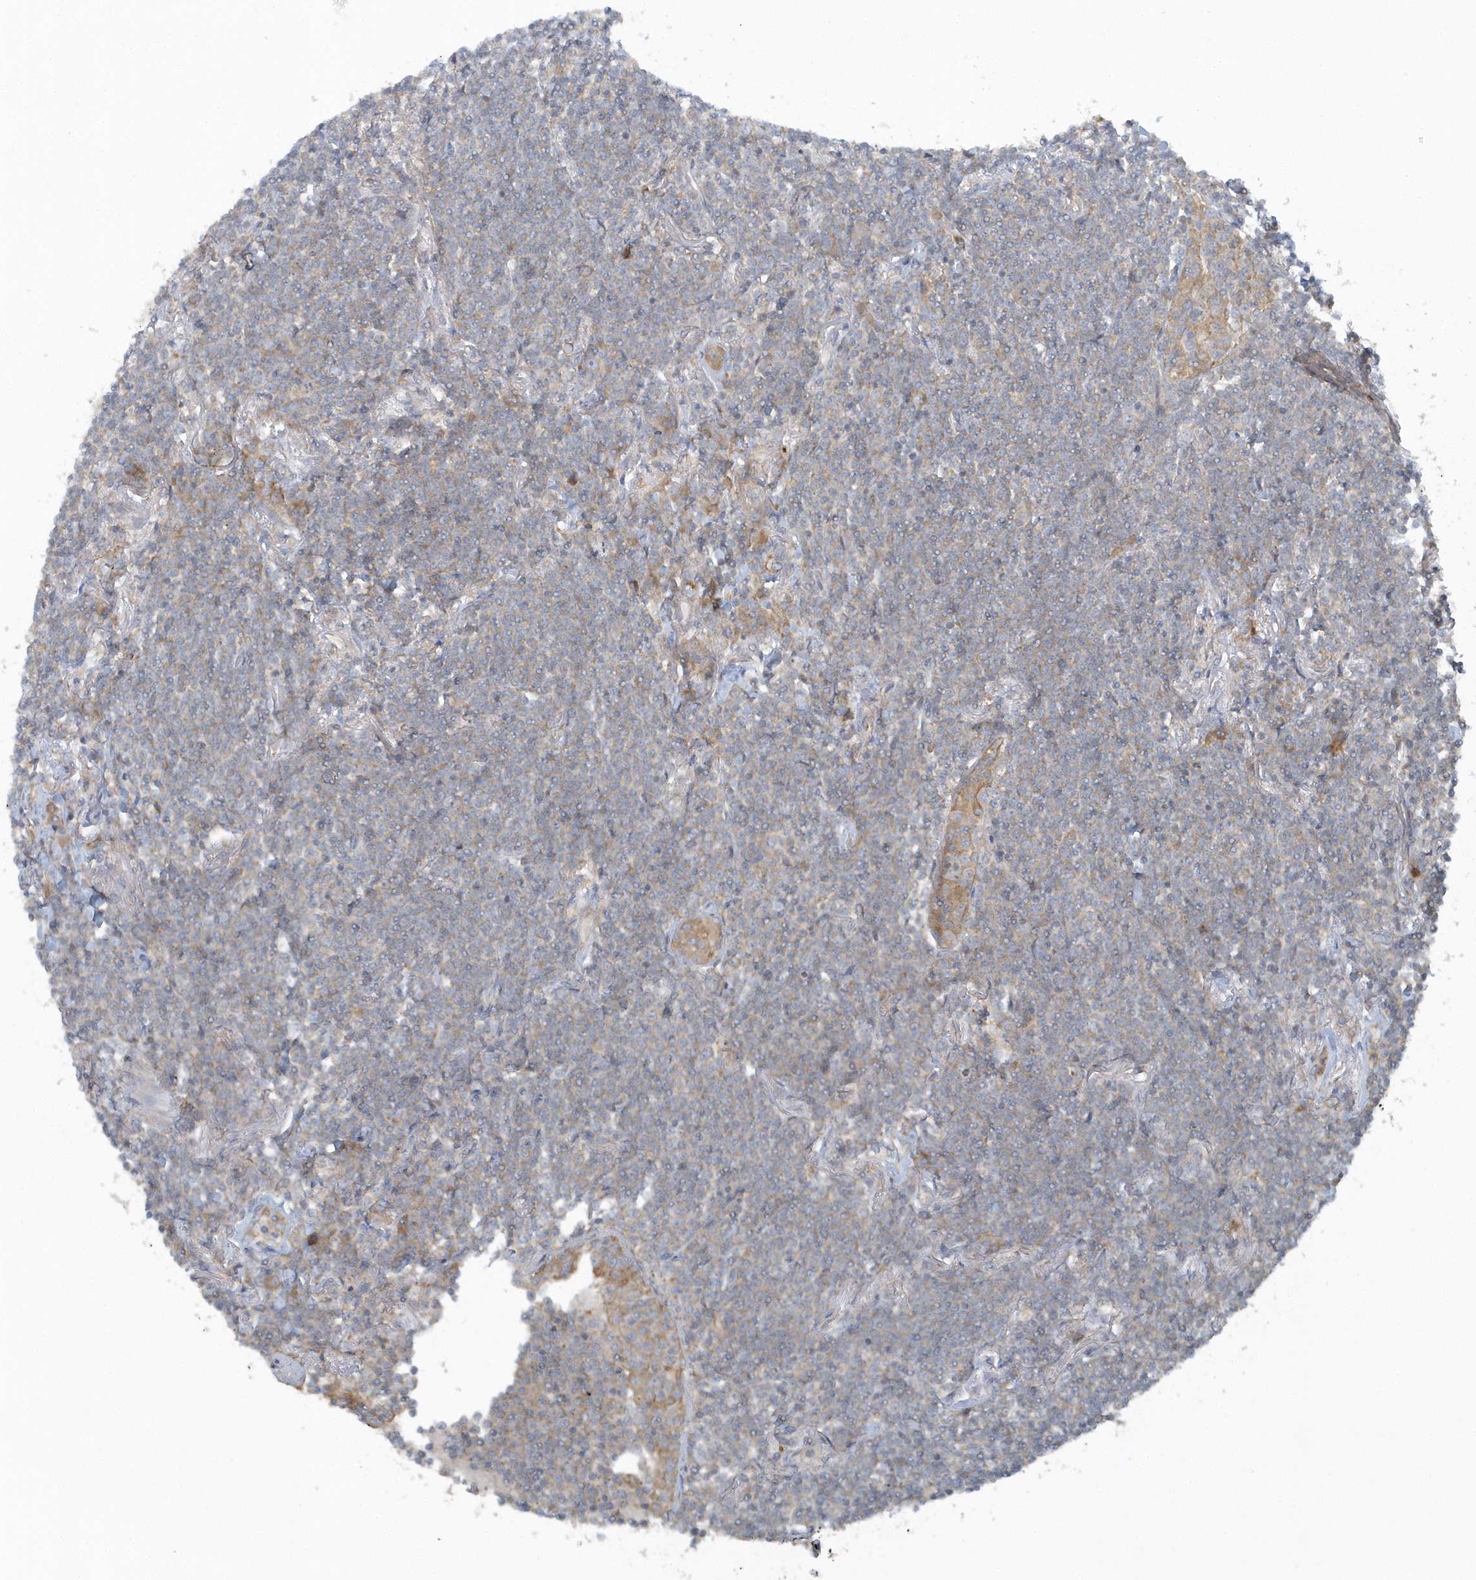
{"staining": {"intensity": "weak", "quantity": "<25%", "location": "cytoplasmic/membranous"}, "tissue": "lymphoma", "cell_type": "Tumor cells", "image_type": "cancer", "snomed": [{"axis": "morphology", "description": "Malignant lymphoma, non-Hodgkin's type, Low grade"}, {"axis": "topography", "description": "Lung"}], "caption": "Low-grade malignant lymphoma, non-Hodgkin's type stained for a protein using immunohistochemistry exhibits no expression tumor cells.", "gene": "CNOT10", "patient": {"sex": "female", "age": 71}}